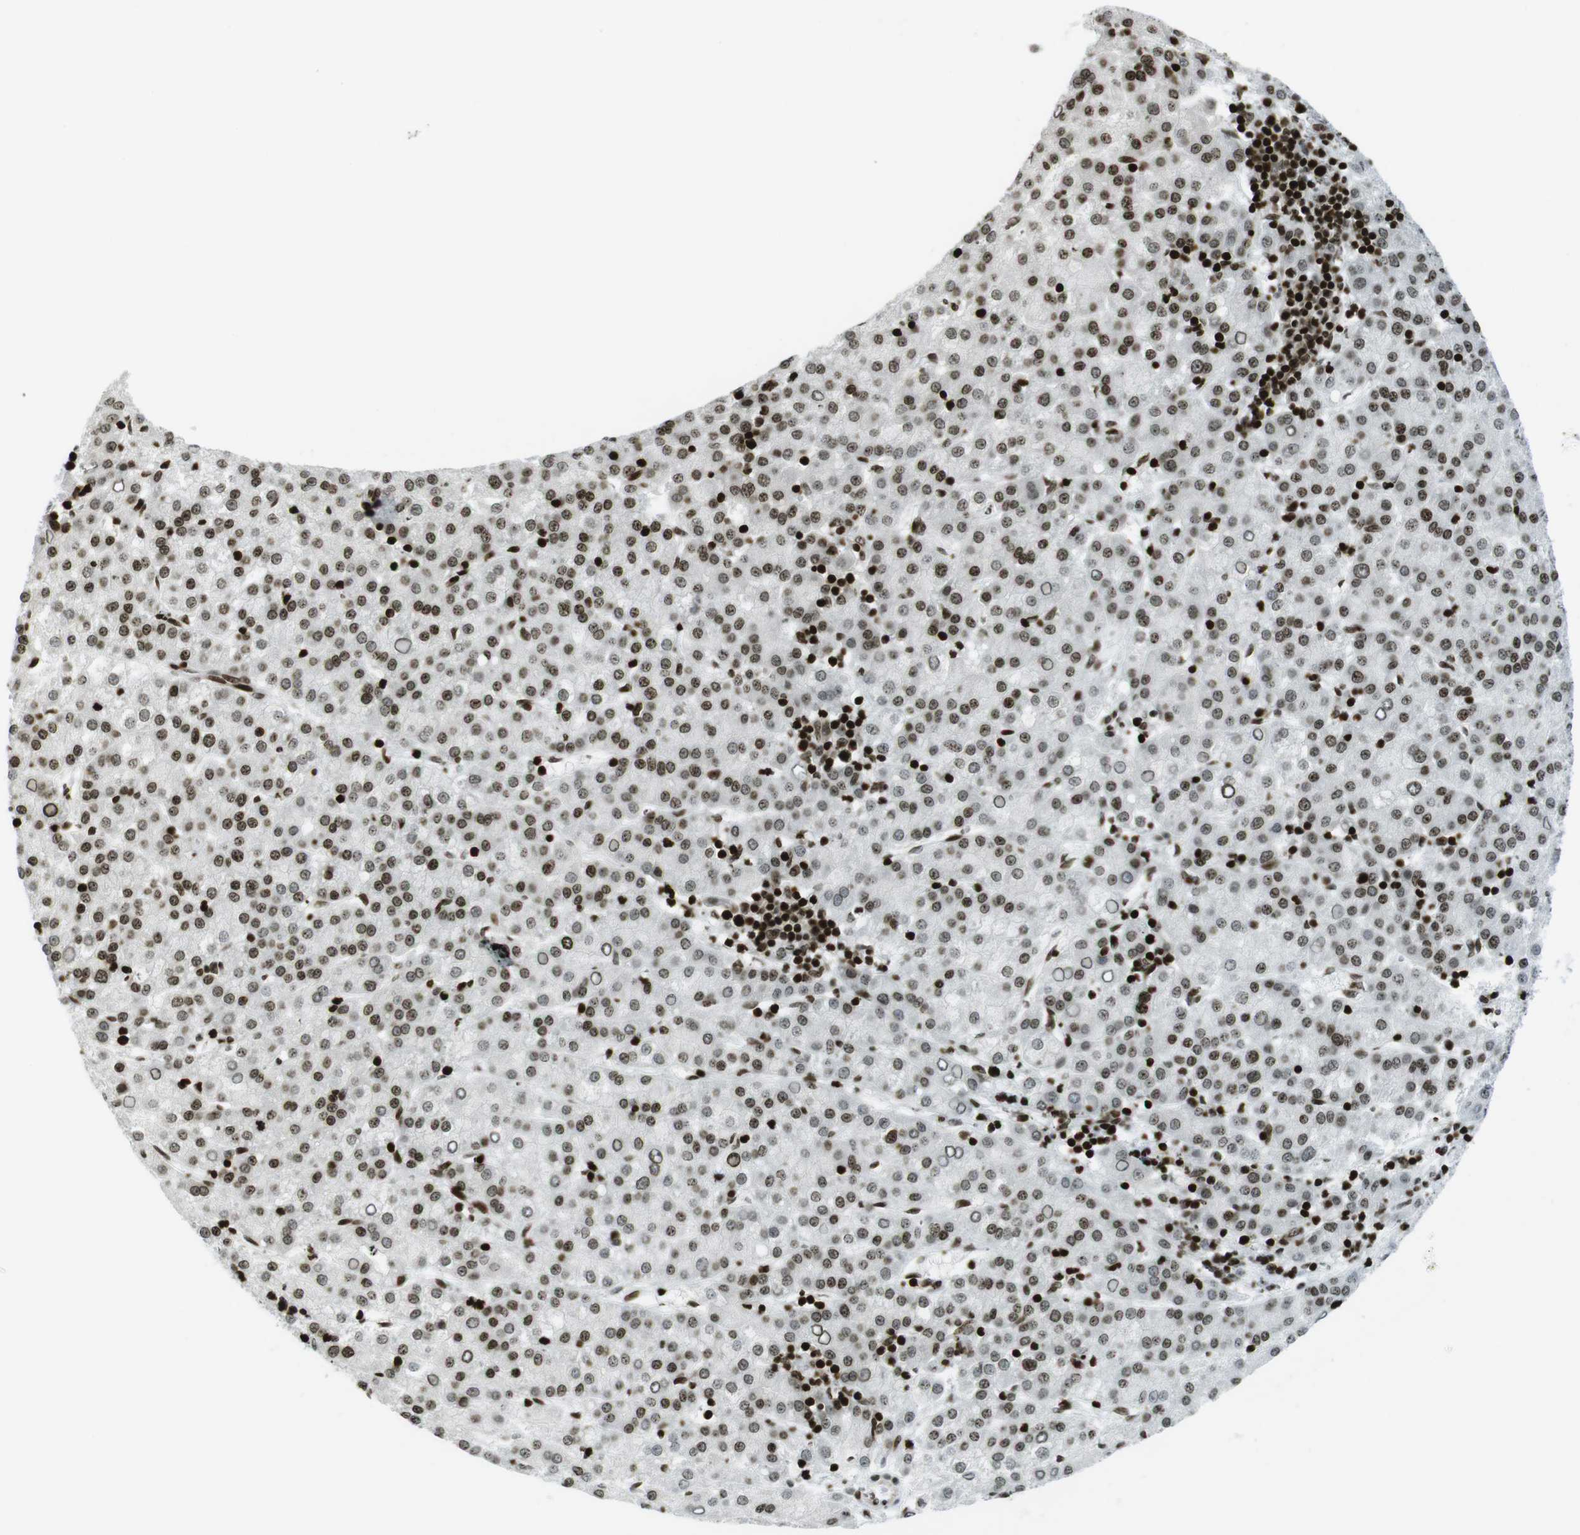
{"staining": {"intensity": "moderate", "quantity": ">75%", "location": "nuclear"}, "tissue": "liver cancer", "cell_type": "Tumor cells", "image_type": "cancer", "snomed": [{"axis": "morphology", "description": "Carcinoma, Hepatocellular, NOS"}, {"axis": "topography", "description": "Liver"}], "caption": "This image exhibits immunohistochemistry staining of human liver hepatocellular carcinoma, with medium moderate nuclear expression in approximately >75% of tumor cells.", "gene": "H2AC8", "patient": {"sex": "female", "age": 58}}